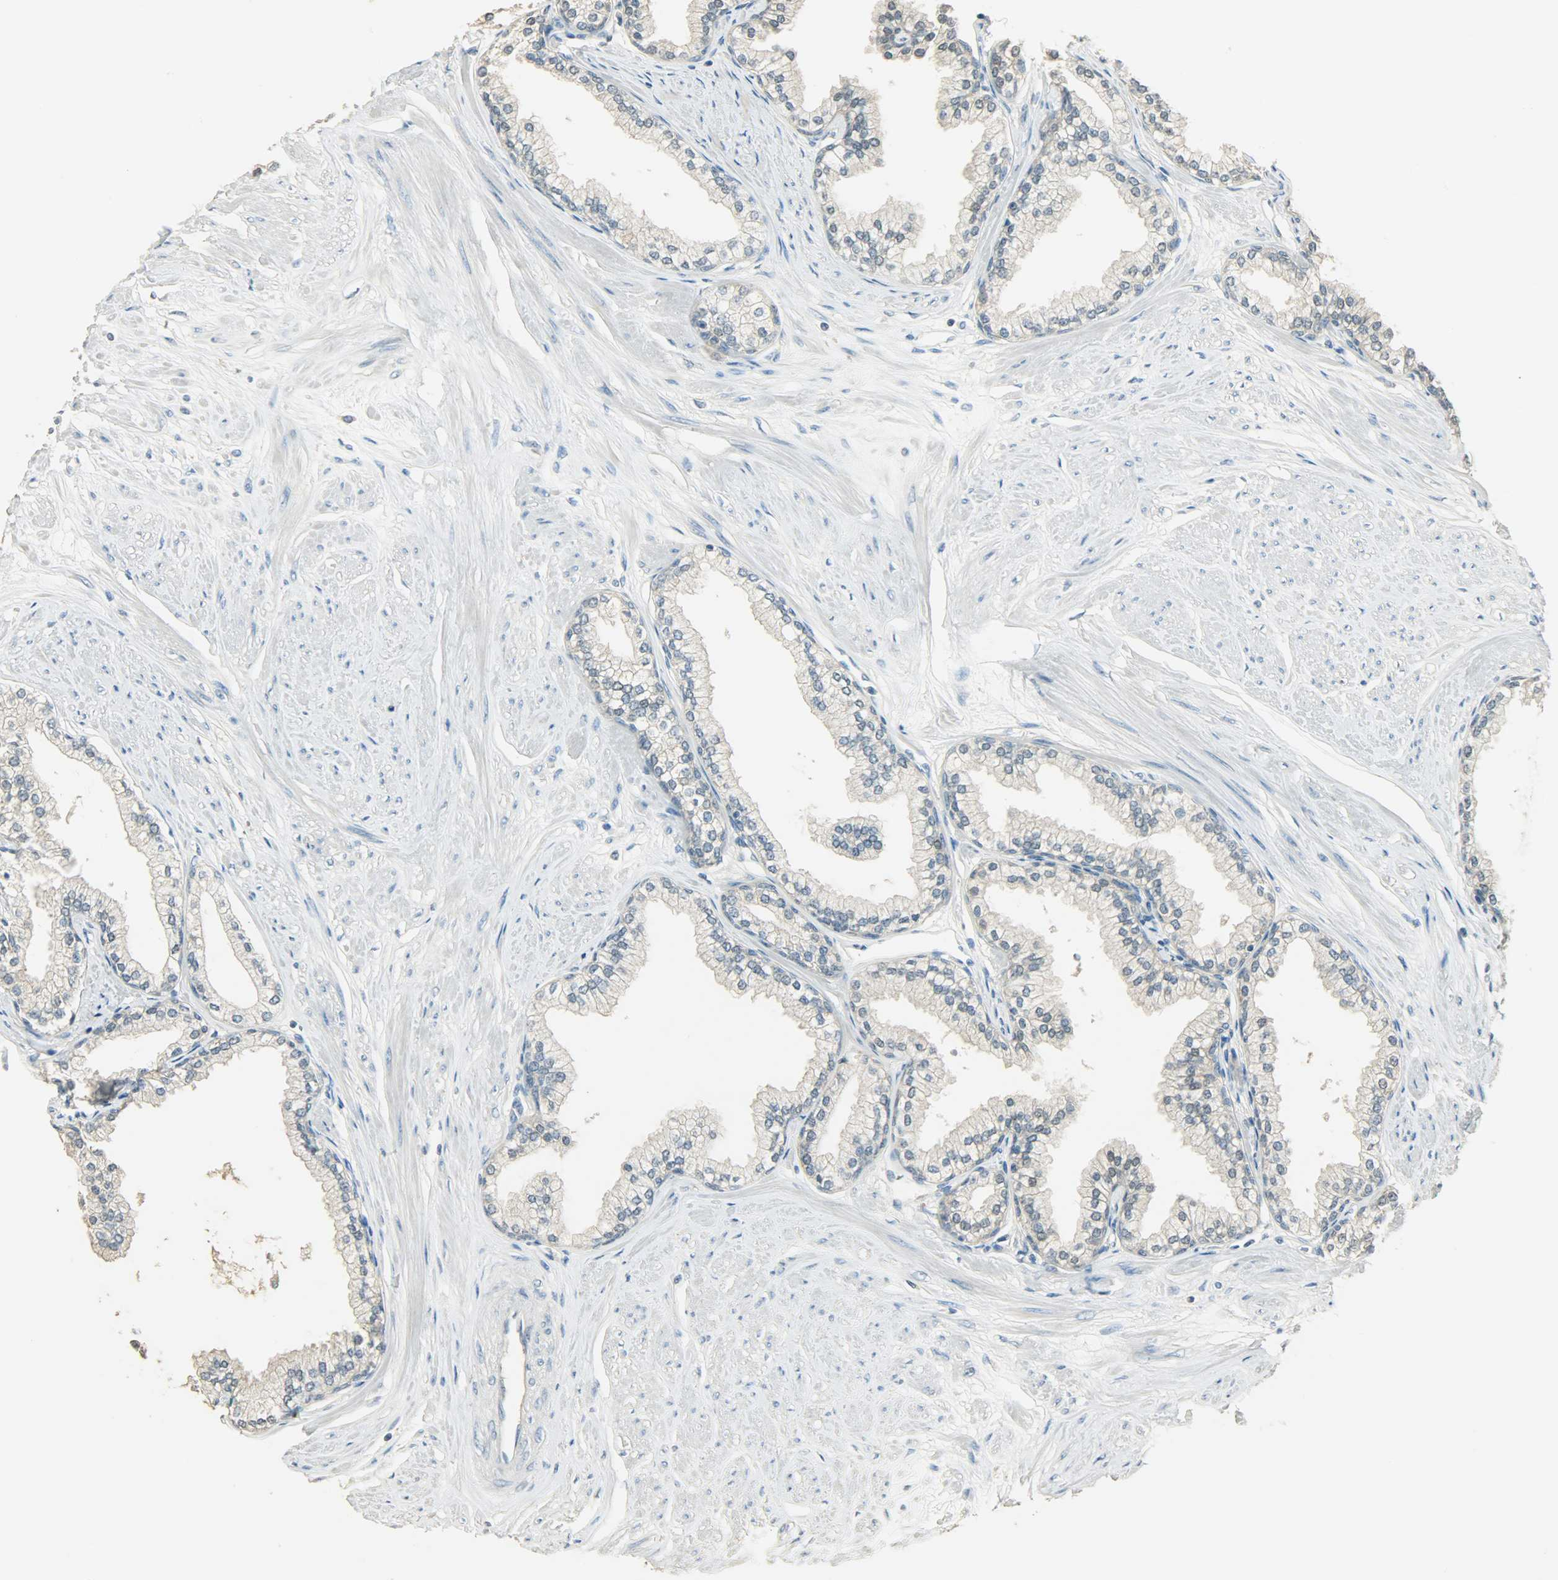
{"staining": {"intensity": "moderate", "quantity": ">75%", "location": "cytoplasmic/membranous,nuclear"}, "tissue": "prostate", "cell_type": "Glandular cells", "image_type": "normal", "snomed": [{"axis": "morphology", "description": "Normal tissue, NOS"}, {"axis": "topography", "description": "Prostate"}], "caption": "IHC staining of benign prostate, which demonstrates medium levels of moderate cytoplasmic/membranous,nuclear expression in about >75% of glandular cells indicating moderate cytoplasmic/membranous,nuclear protein staining. The staining was performed using DAB (3,3'-diaminobenzidine) (brown) for protein detection and nuclei were counterstained in hematoxylin (blue).", "gene": "PRMT5", "patient": {"sex": "male", "age": 64}}